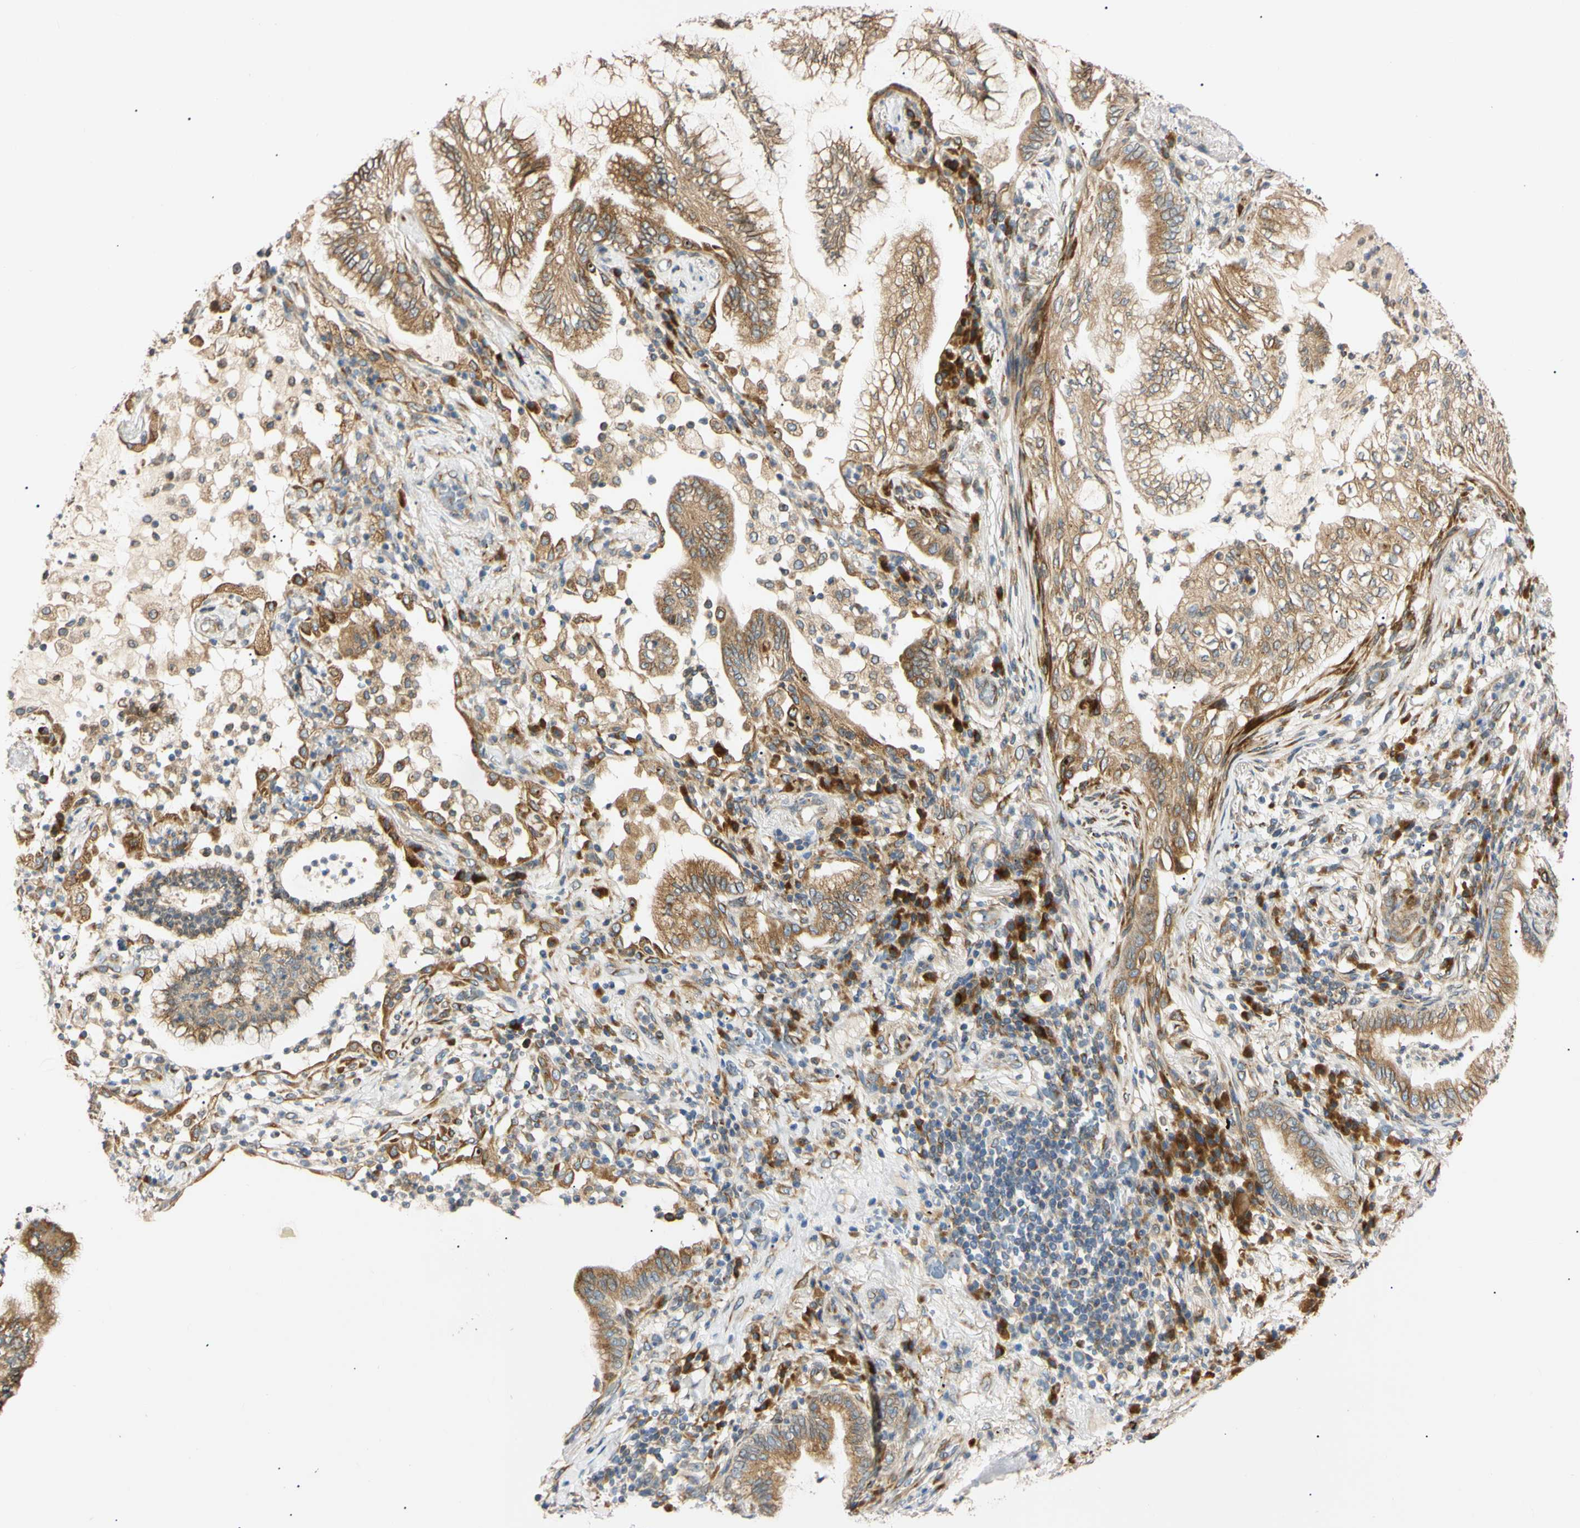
{"staining": {"intensity": "moderate", "quantity": ">75%", "location": "cytoplasmic/membranous"}, "tissue": "lung cancer", "cell_type": "Tumor cells", "image_type": "cancer", "snomed": [{"axis": "morphology", "description": "Normal tissue, NOS"}, {"axis": "morphology", "description": "Adenocarcinoma, NOS"}, {"axis": "topography", "description": "Bronchus"}, {"axis": "topography", "description": "Lung"}], "caption": "IHC image of neoplastic tissue: human lung cancer (adenocarcinoma) stained using immunohistochemistry demonstrates medium levels of moderate protein expression localized specifically in the cytoplasmic/membranous of tumor cells, appearing as a cytoplasmic/membranous brown color.", "gene": "IER3IP1", "patient": {"sex": "female", "age": 70}}